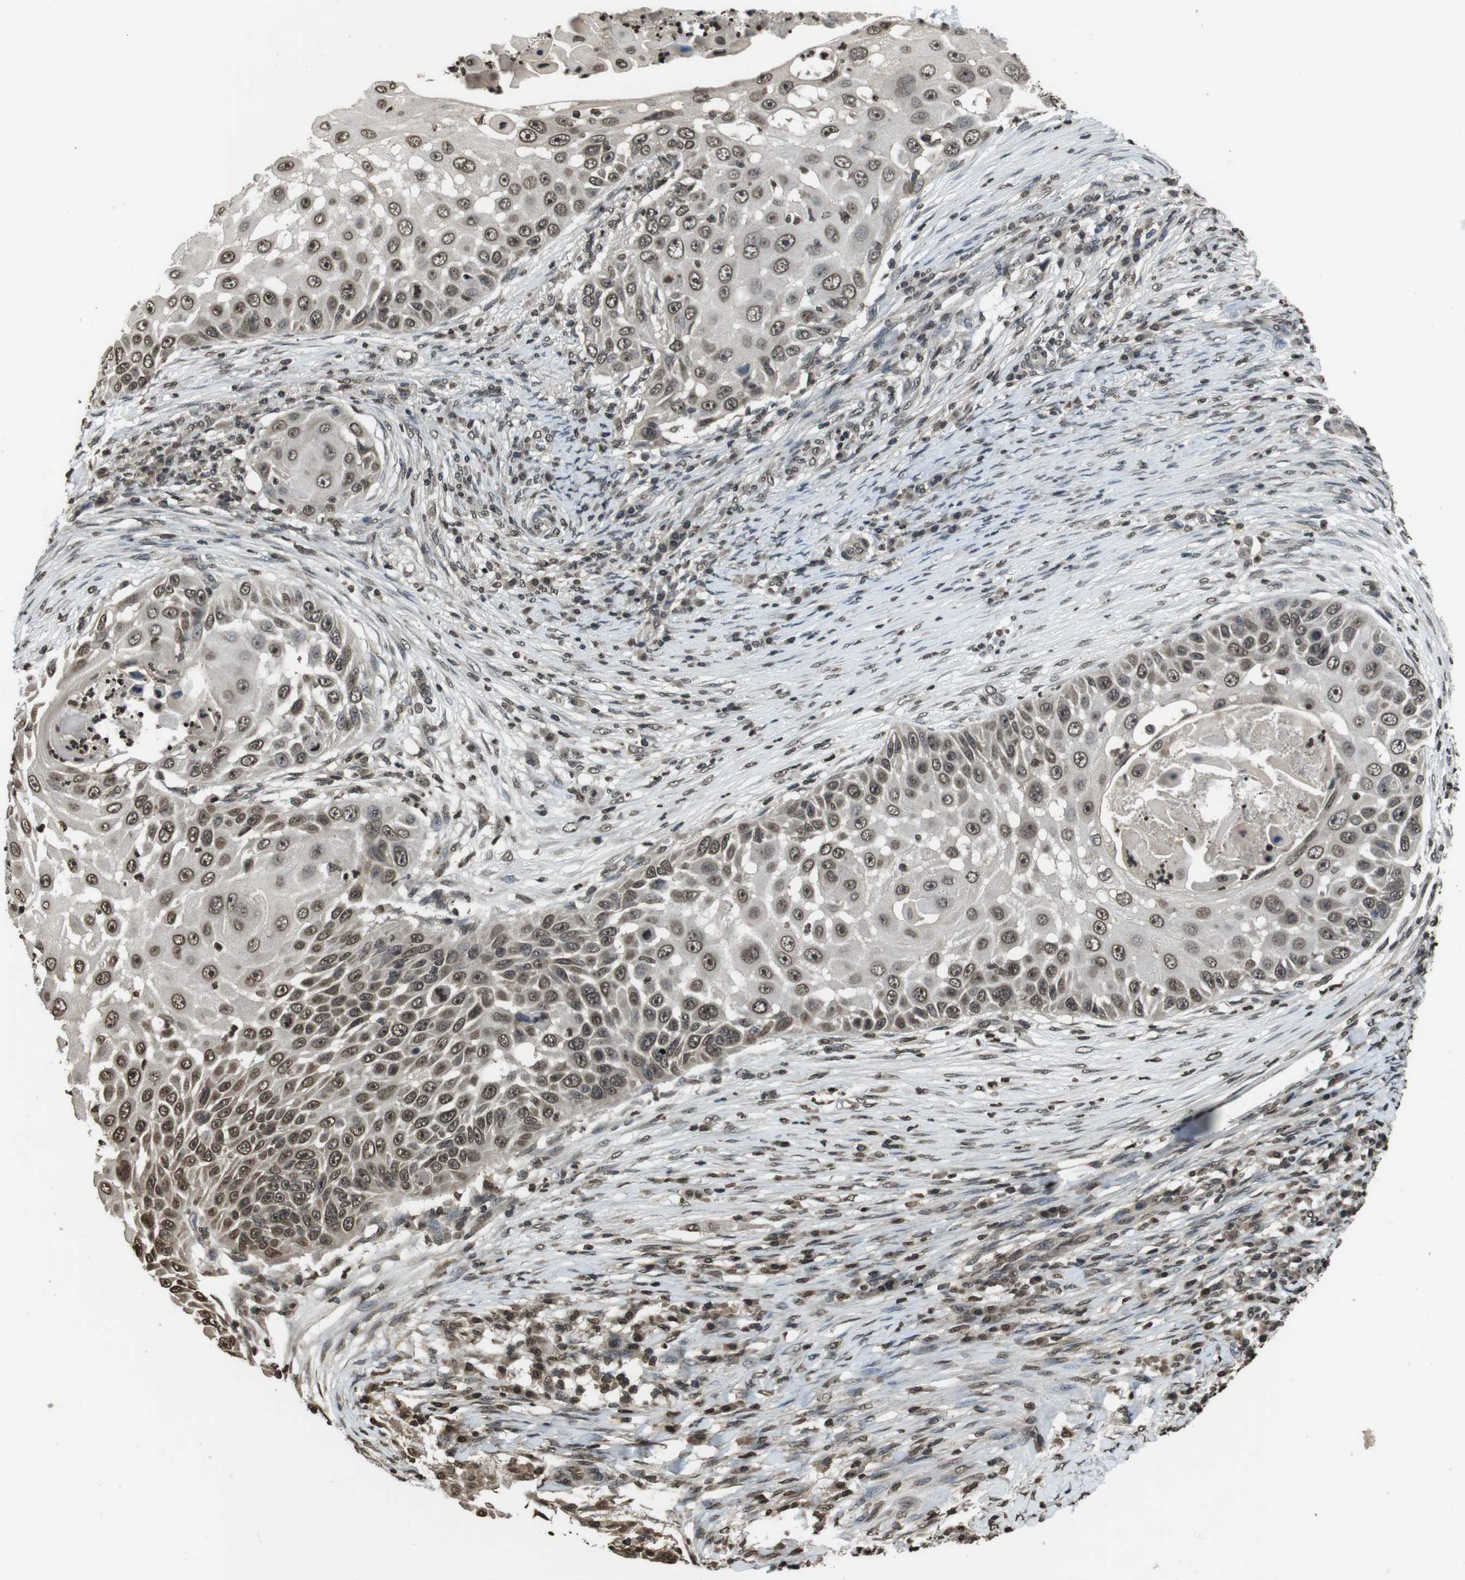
{"staining": {"intensity": "moderate", "quantity": ">75%", "location": "nuclear"}, "tissue": "skin cancer", "cell_type": "Tumor cells", "image_type": "cancer", "snomed": [{"axis": "morphology", "description": "Squamous cell carcinoma, NOS"}, {"axis": "topography", "description": "Skin"}], "caption": "Approximately >75% of tumor cells in human skin cancer (squamous cell carcinoma) demonstrate moderate nuclear protein positivity as visualized by brown immunohistochemical staining.", "gene": "MAF", "patient": {"sex": "female", "age": 44}}